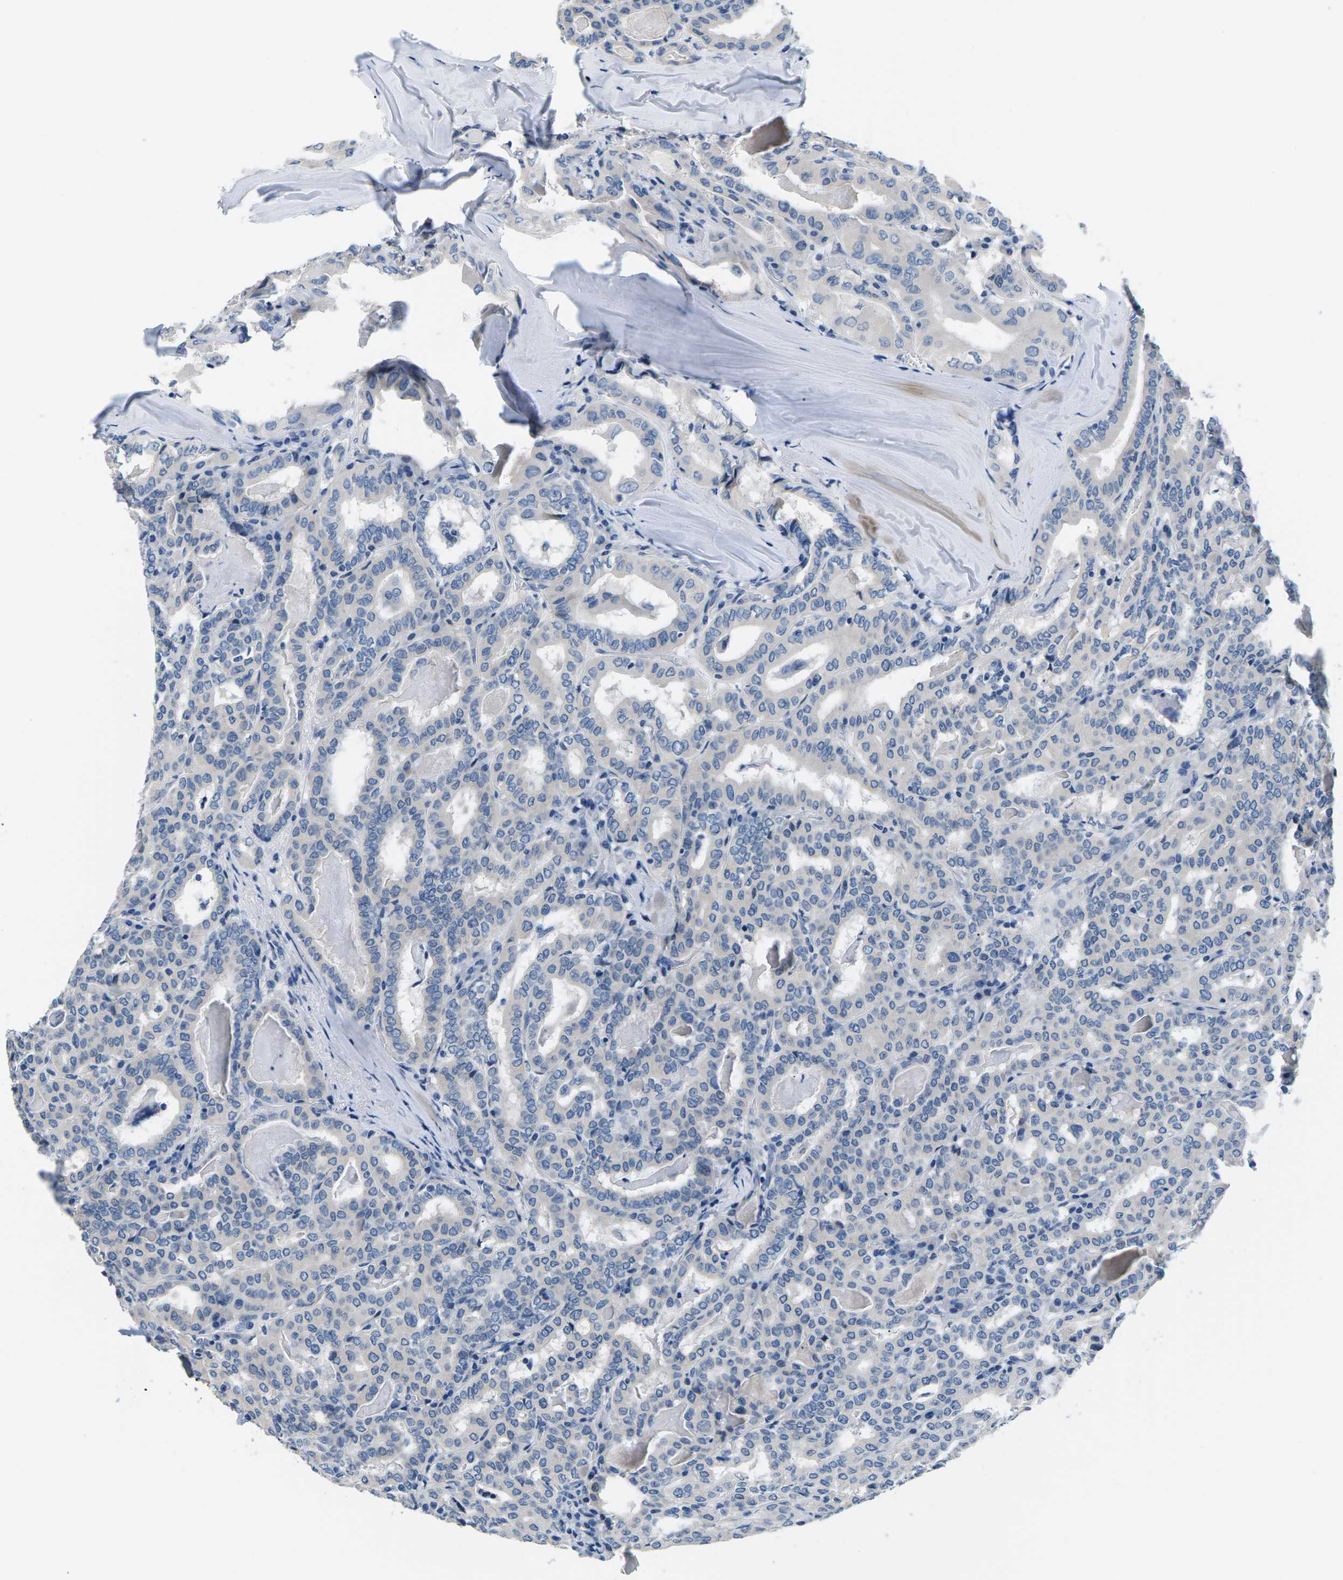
{"staining": {"intensity": "negative", "quantity": "none", "location": "none"}, "tissue": "thyroid cancer", "cell_type": "Tumor cells", "image_type": "cancer", "snomed": [{"axis": "morphology", "description": "Papillary adenocarcinoma, NOS"}, {"axis": "topography", "description": "Thyroid gland"}], "caption": "IHC micrograph of neoplastic tissue: thyroid papillary adenocarcinoma stained with DAB displays no significant protein staining in tumor cells. (Immunohistochemistry, brightfield microscopy, high magnification).", "gene": "TSPAN2", "patient": {"sex": "female", "age": 42}}